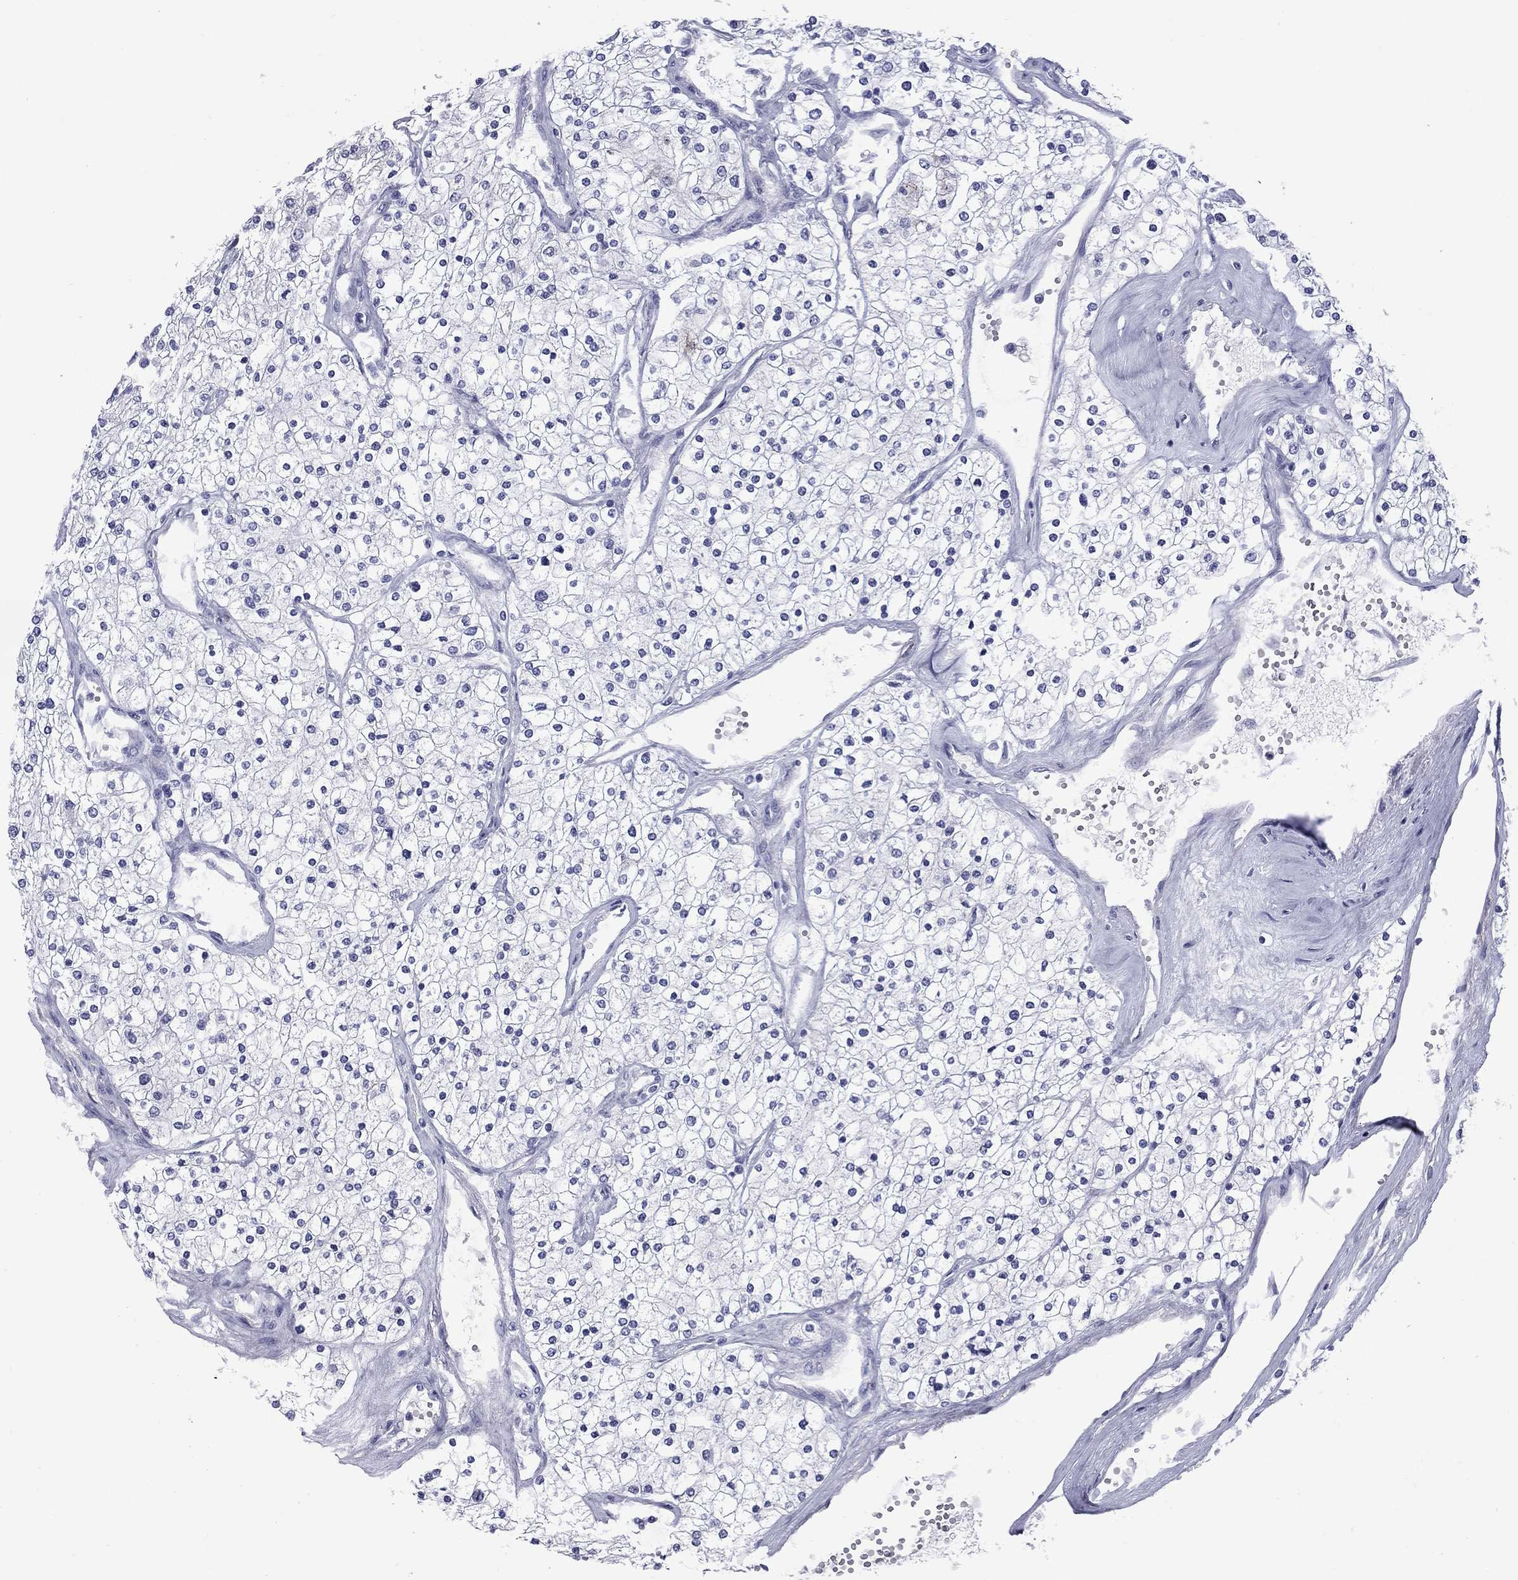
{"staining": {"intensity": "negative", "quantity": "none", "location": "none"}, "tissue": "renal cancer", "cell_type": "Tumor cells", "image_type": "cancer", "snomed": [{"axis": "morphology", "description": "Adenocarcinoma, NOS"}, {"axis": "topography", "description": "Kidney"}], "caption": "Renal cancer stained for a protein using IHC reveals no expression tumor cells.", "gene": "CTNNBIP1", "patient": {"sex": "male", "age": 80}}